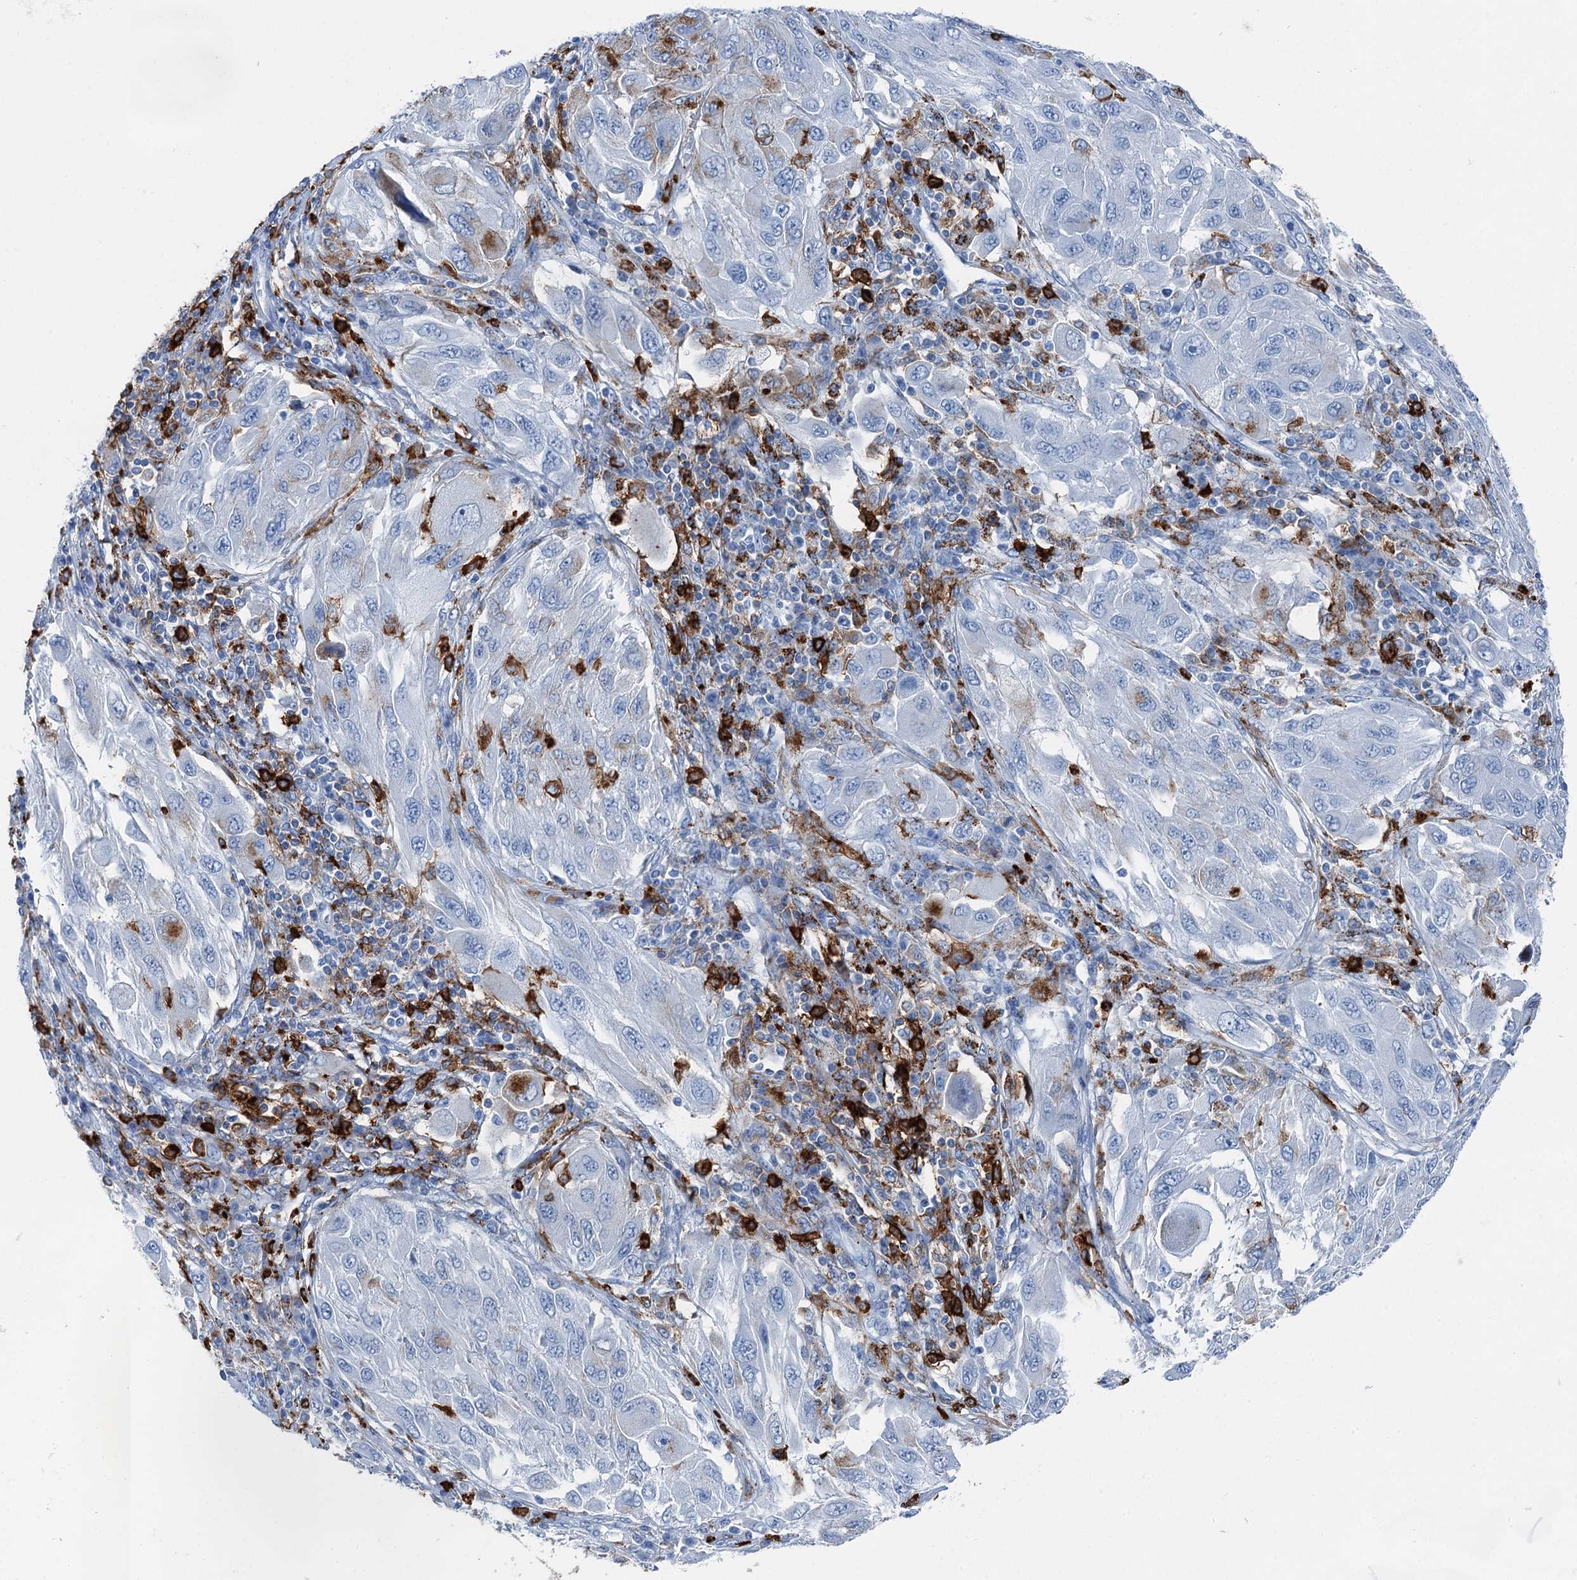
{"staining": {"intensity": "negative", "quantity": "none", "location": "none"}, "tissue": "melanoma", "cell_type": "Tumor cells", "image_type": "cancer", "snomed": [{"axis": "morphology", "description": "Malignant melanoma, NOS"}, {"axis": "topography", "description": "Skin"}], "caption": "Malignant melanoma was stained to show a protein in brown. There is no significant expression in tumor cells.", "gene": "PLAC8", "patient": {"sex": "female", "age": 91}}